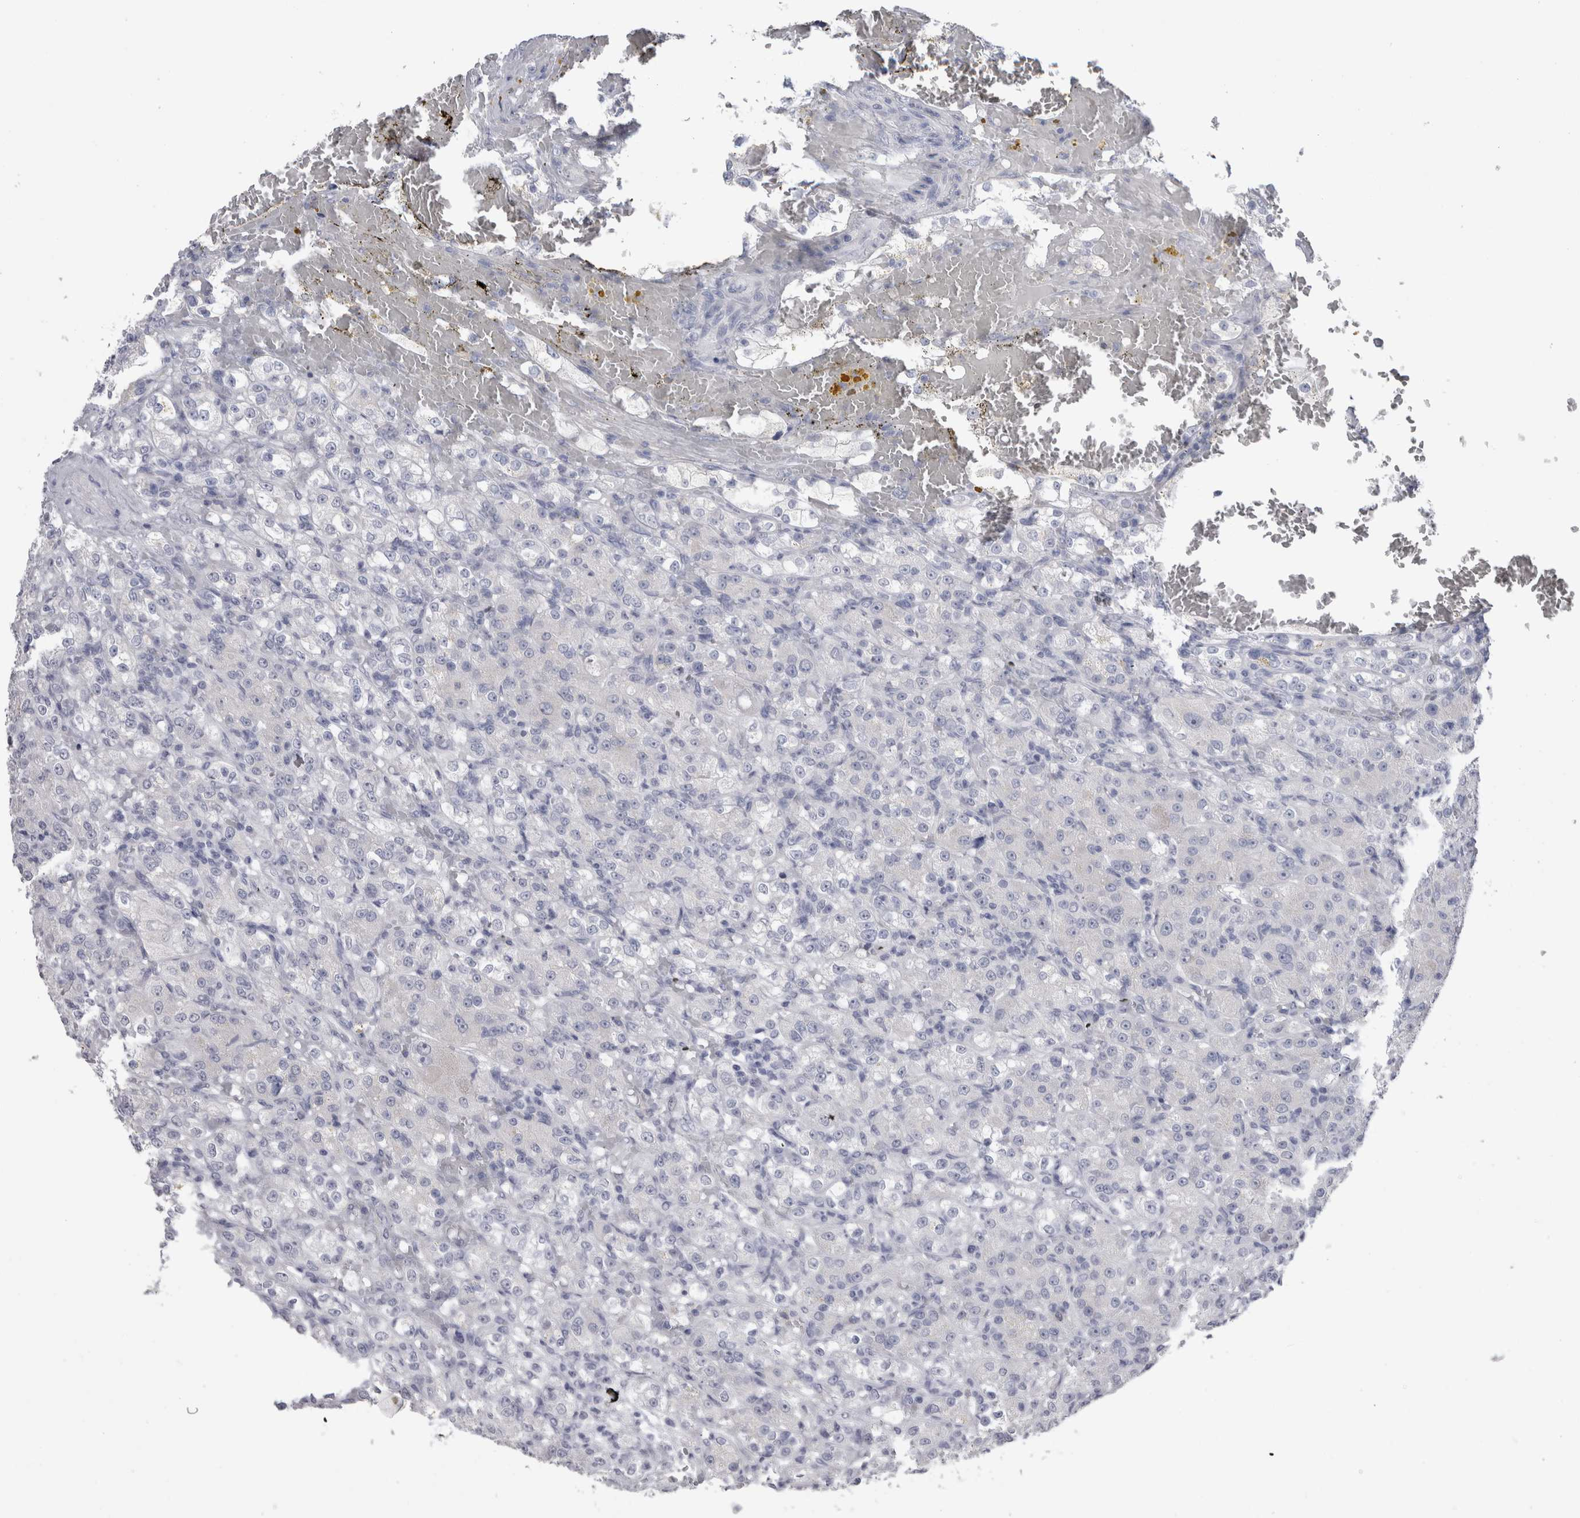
{"staining": {"intensity": "negative", "quantity": "none", "location": "none"}, "tissue": "renal cancer", "cell_type": "Tumor cells", "image_type": "cancer", "snomed": [{"axis": "morphology", "description": "Normal tissue, NOS"}, {"axis": "morphology", "description": "Adenocarcinoma, NOS"}, {"axis": "topography", "description": "Kidney"}], "caption": "This is an immunohistochemistry (IHC) micrograph of human renal adenocarcinoma. There is no expression in tumor cells.", "gene": "MSMB", "patient": {"sex": "male", "age": 61}}